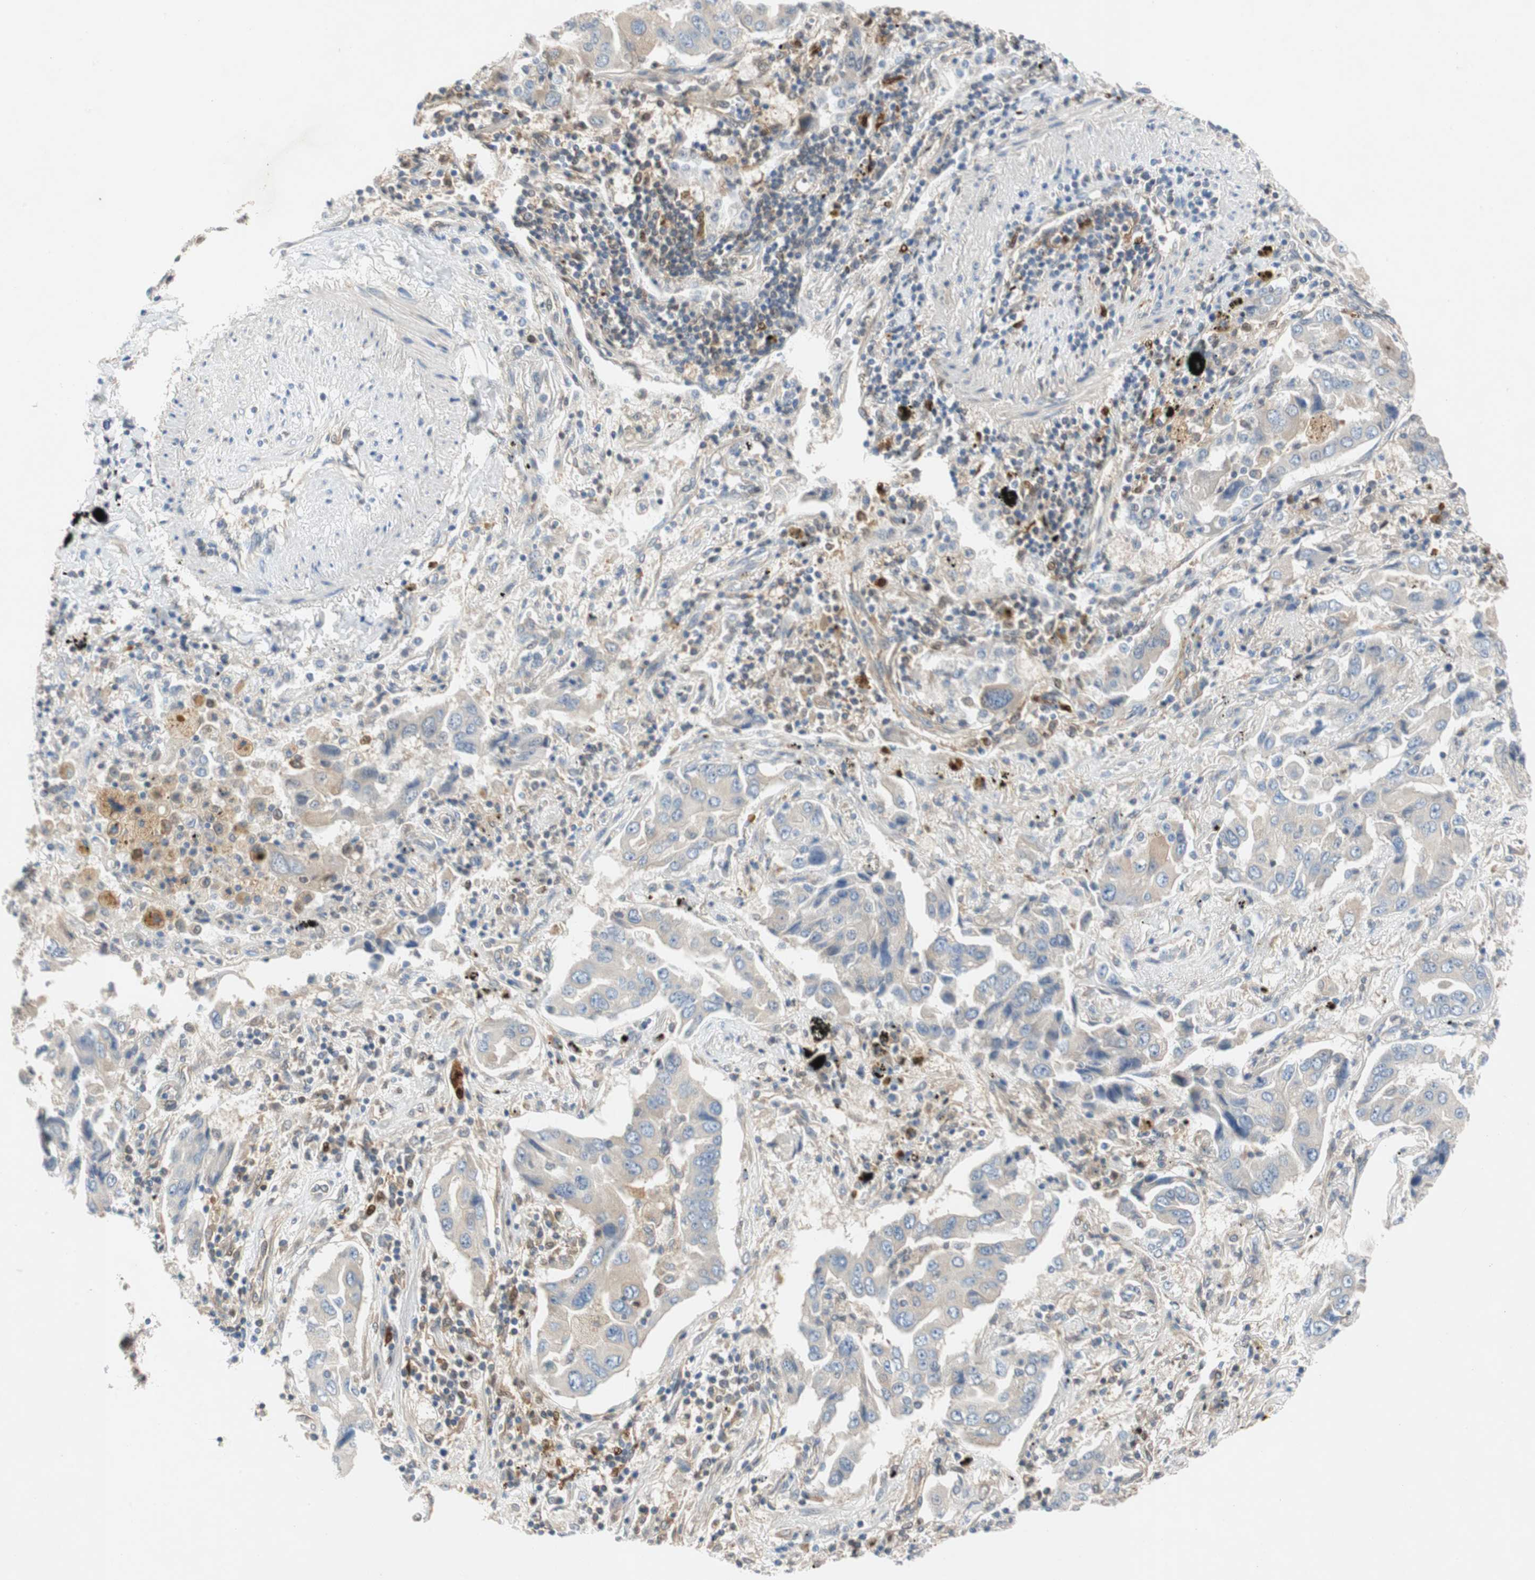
{"staining": {"intensity": "negative", "quantity": "none", "location": "none"}, "tissue": "lung cancer", "cell_type": "Tumor cells", "image_type": "cancer", "snomed": [{"axis": "morphology", "description": "Adenocarcinoma, NOS"}, {"axis": "topography", "description": "Lung"}], "caption": "High power microscopy micrograph of an immunohistochemistry (IHC) photomicrograph of lung cancer (adenocarcinoma), revealing no significant staining in tumor cells.", "gene": "RELB", "patient": {"sex": "female", "age": 65}}